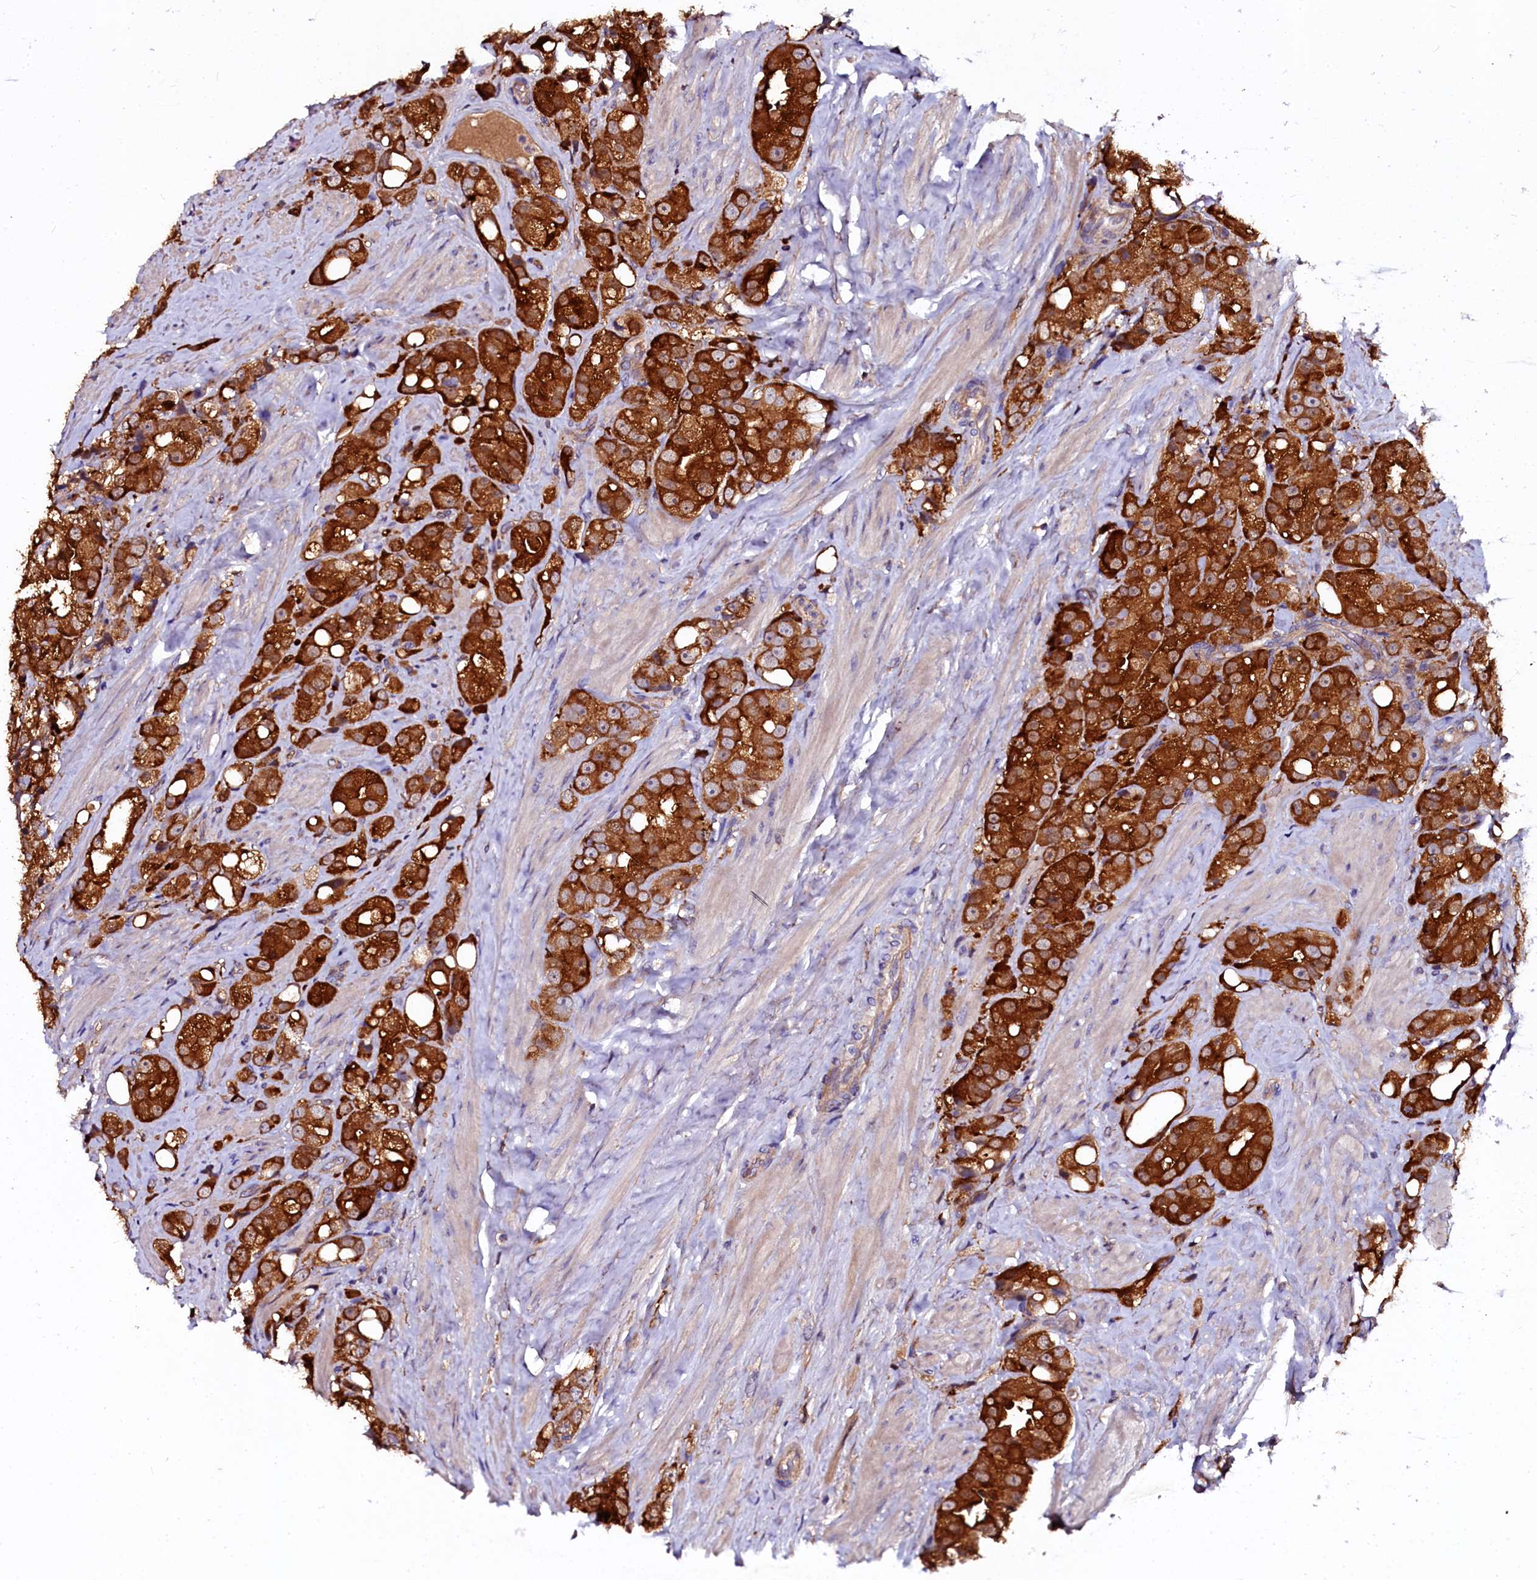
{"staining": {"intensity": "strong", "quantity": ">75%", "location": "cytoplasmic/membranous"}, "tissue": "prostate cancer", "cell_type": "Tumor cells", "image_type": "cancer", "snomed": [{"axis": "morphology", "description": "Adenocarcinoma, NOS"}, {"axis": "topography", "description": "Prostate"}], "caption": "Protein expression analysis of prostate cancer (adenocarcinoma) demonstrates strong cytoplasmic/membranous staining in about >75% of tumor cells.", "gene": "APPL2", "patient": {"sex": "male", "age": 79}}